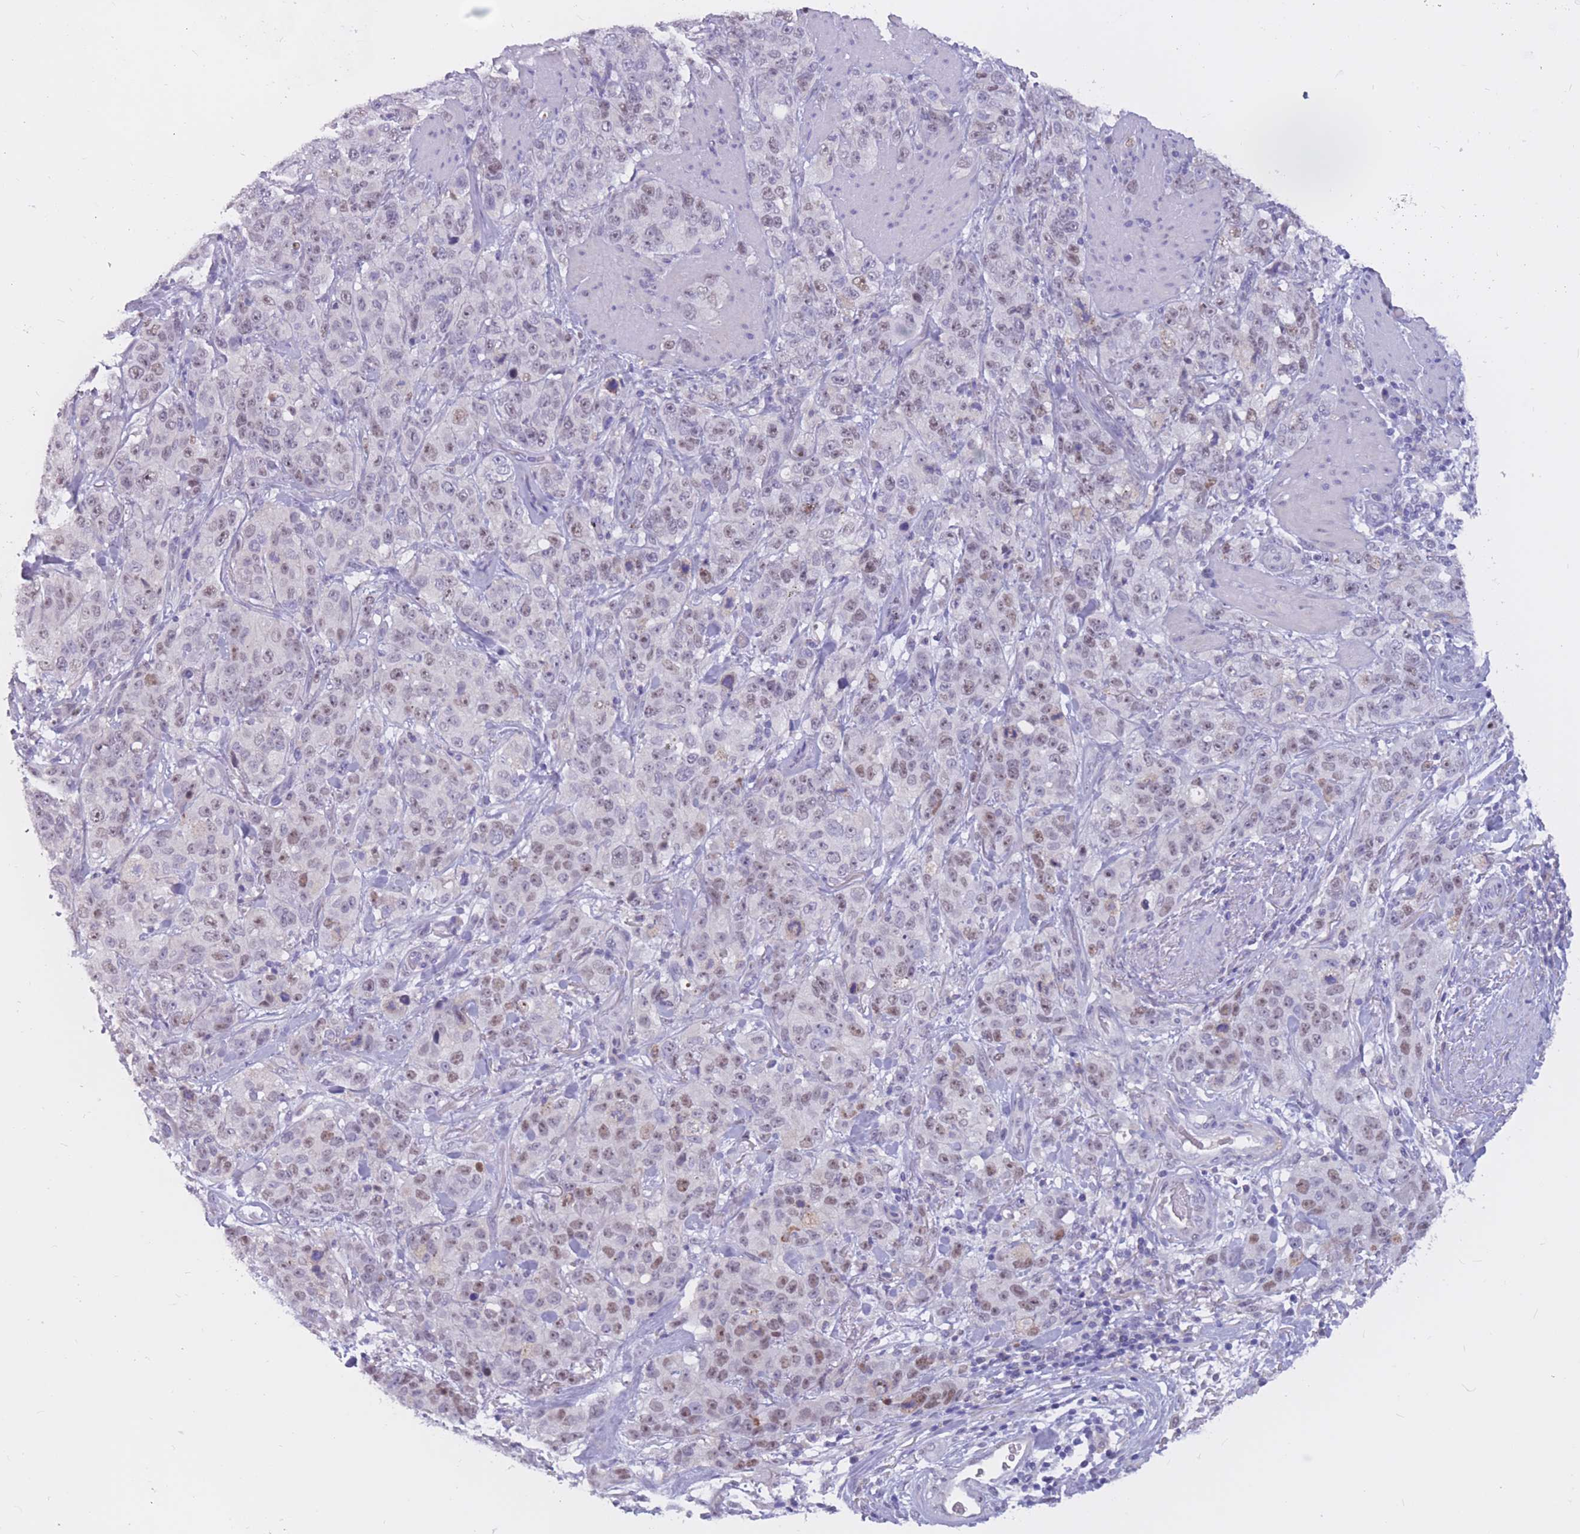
{"staining": {"intensity": "weak", "quantity": "25%-75%", "location": "nuclear"}, "tissue": "stomach cancer", "cell_type": "Tumor cells", "image_type": "cancer", "snomed": [{"axis": "morphology", "description": "Adenocarcinoma, NOS"}, {"axis": "topography", "description": "Stomach"}], "caption": "Immunohistochemistry (DAB) staining of human stomach adenocarcinoma exhibits weak nuclear protein positivity in approximately 25%-75% of tumor cells.", "gene": "BOP1", "patient": {"sex": "male", "age": 48}}